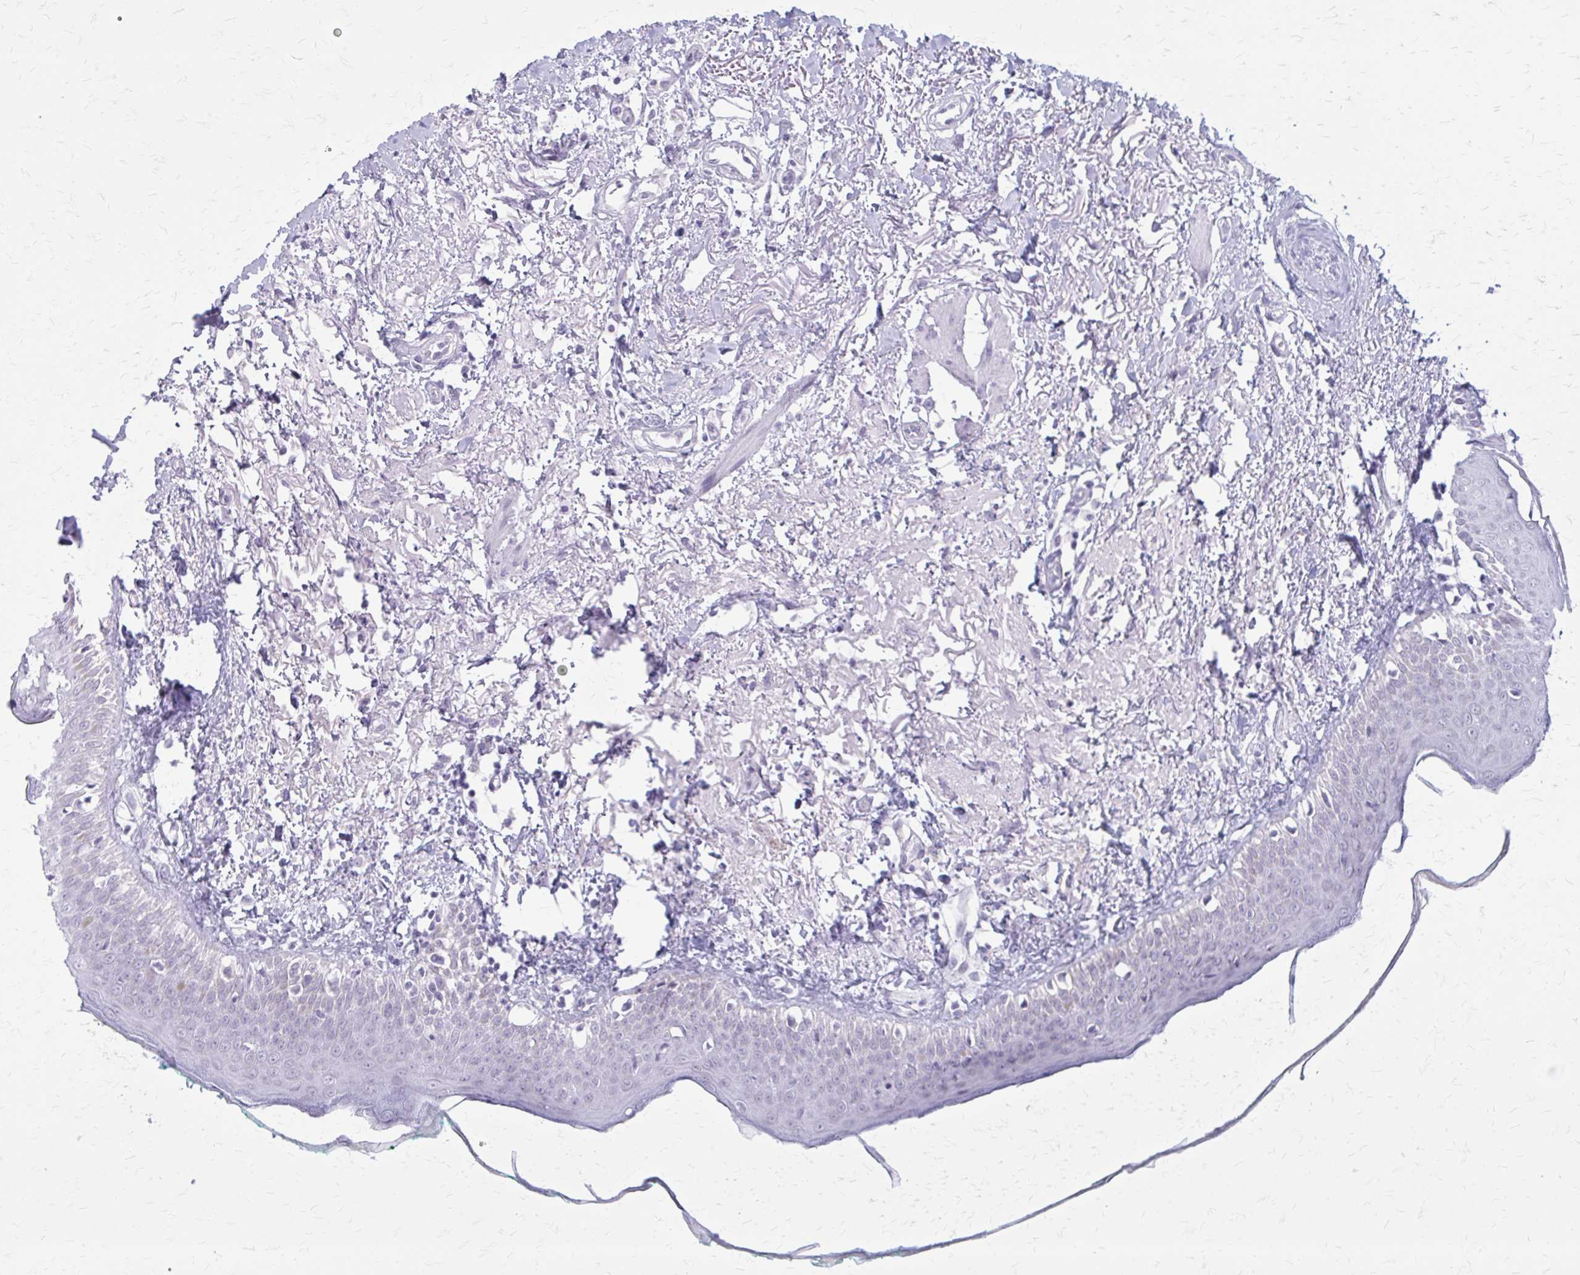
{"staining": {"intensity": "negative", "quantity": "none", "location": "none"}, "tissue": "oral mucosa", "cell_type": "Squamous epithelial cells", "image_type": "normal", "snomed": [{"axis": "morphology", "description": "Normal tissue, NOS"}, {"axis": "topography", "description": "Oral tissue"}], "caption": "There is no significant expression in squamous epithelial cells of oral mucosa. (DAB immunohistochemistry (IHC) with hematoxylin counter stain).", "gene": "GAD1", "patient": {"sex": "female", "age": 70}}